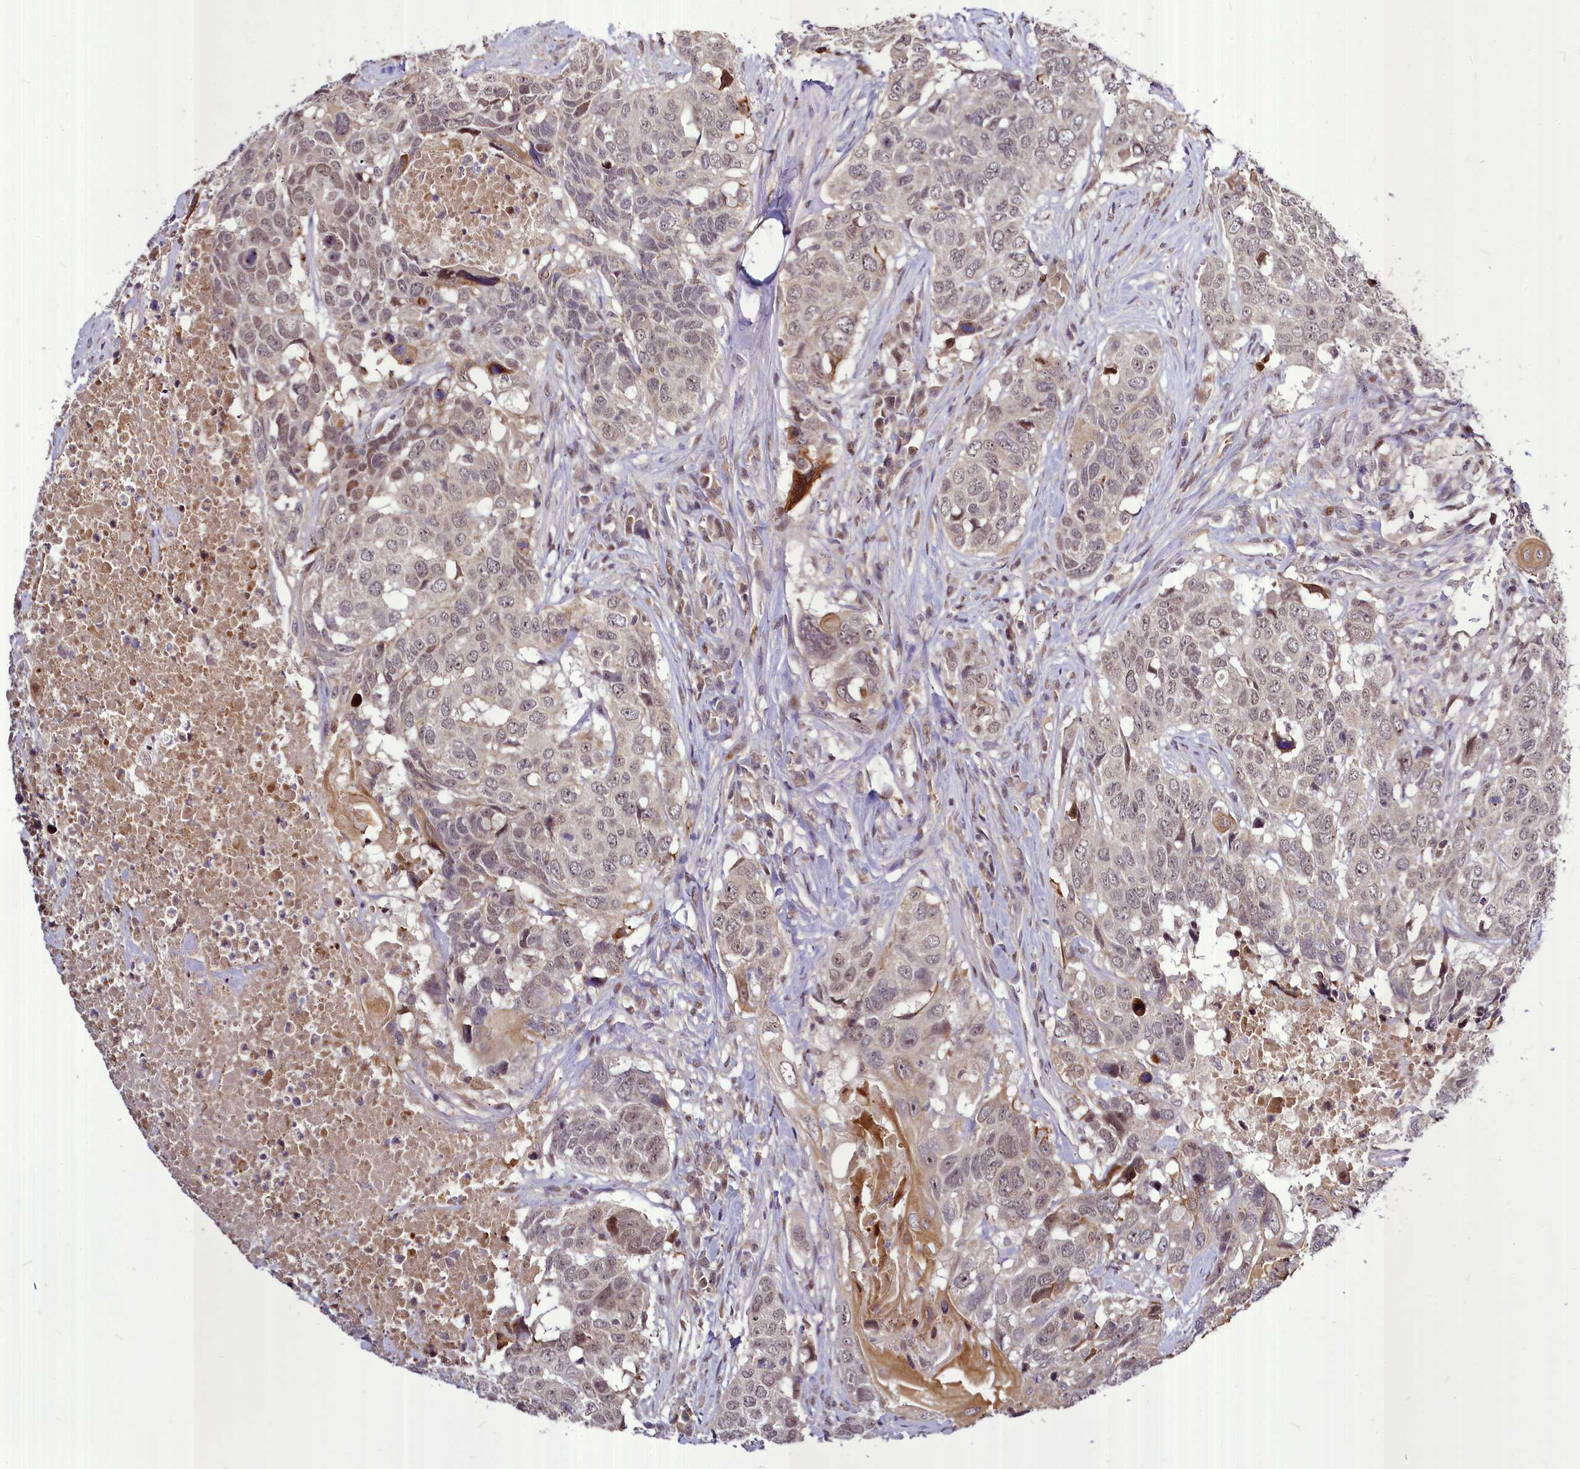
{"staining": {"intensity": "weak", "quantity": ">75%", "location": "nuclear"}, "tissue": "head and neck cancer", "cell_type": "Tumor cells", "image_type": "cancer", "snomed": [{"axis": "morphology", "description": "Squamous cell carcinoma, NOS"}, {"axis": "topography", "description": "Head-Neck"}], "caption": "An immunohistochemistry image of tumor tissue is shown. Protein staining in brown highlights weak nuclear positivity in head and neck cancer (squamous cell carcinoma) within tumor cells.", "gene": "MAML2", "patient": {"sex": "male", "age": 66}}